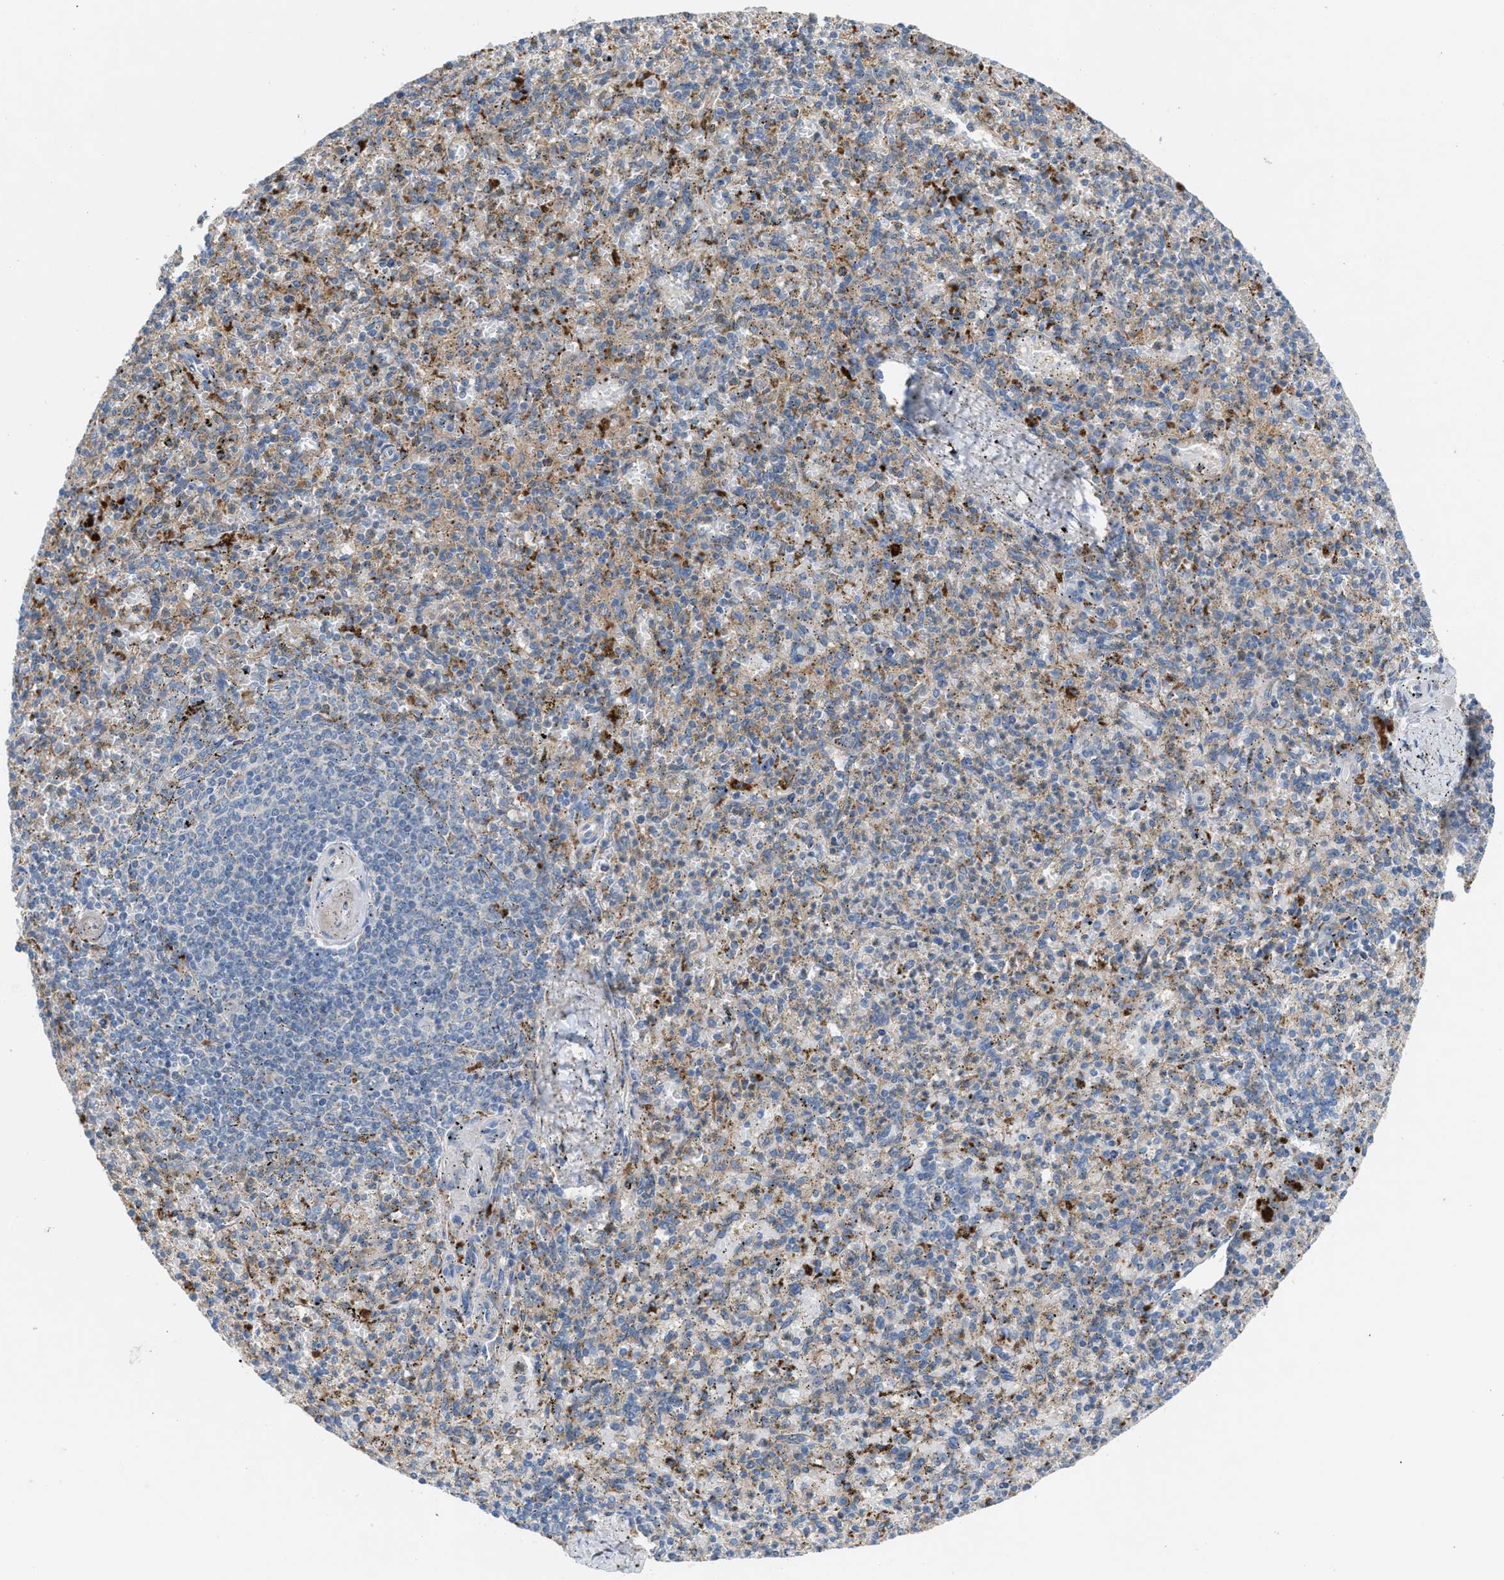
{"staining": {"intensity": "weak", "quantity": "<25%", "location": "cytoplasmic/membranous"}, "tissue": "spleen", "cell_type": "Cells in red pulp", "image_type": "normal", "snomed": [{"axis": "morphology", "description": "Normal tissue, NOS"}, {"axis": "topography", "description": "Spleen"}], "caption": "Spleen stained for a protein using IHC reveals no expression cells in red pulp.", "gene": "AOAH", "patient": {"sex": "male", "age": 72}}